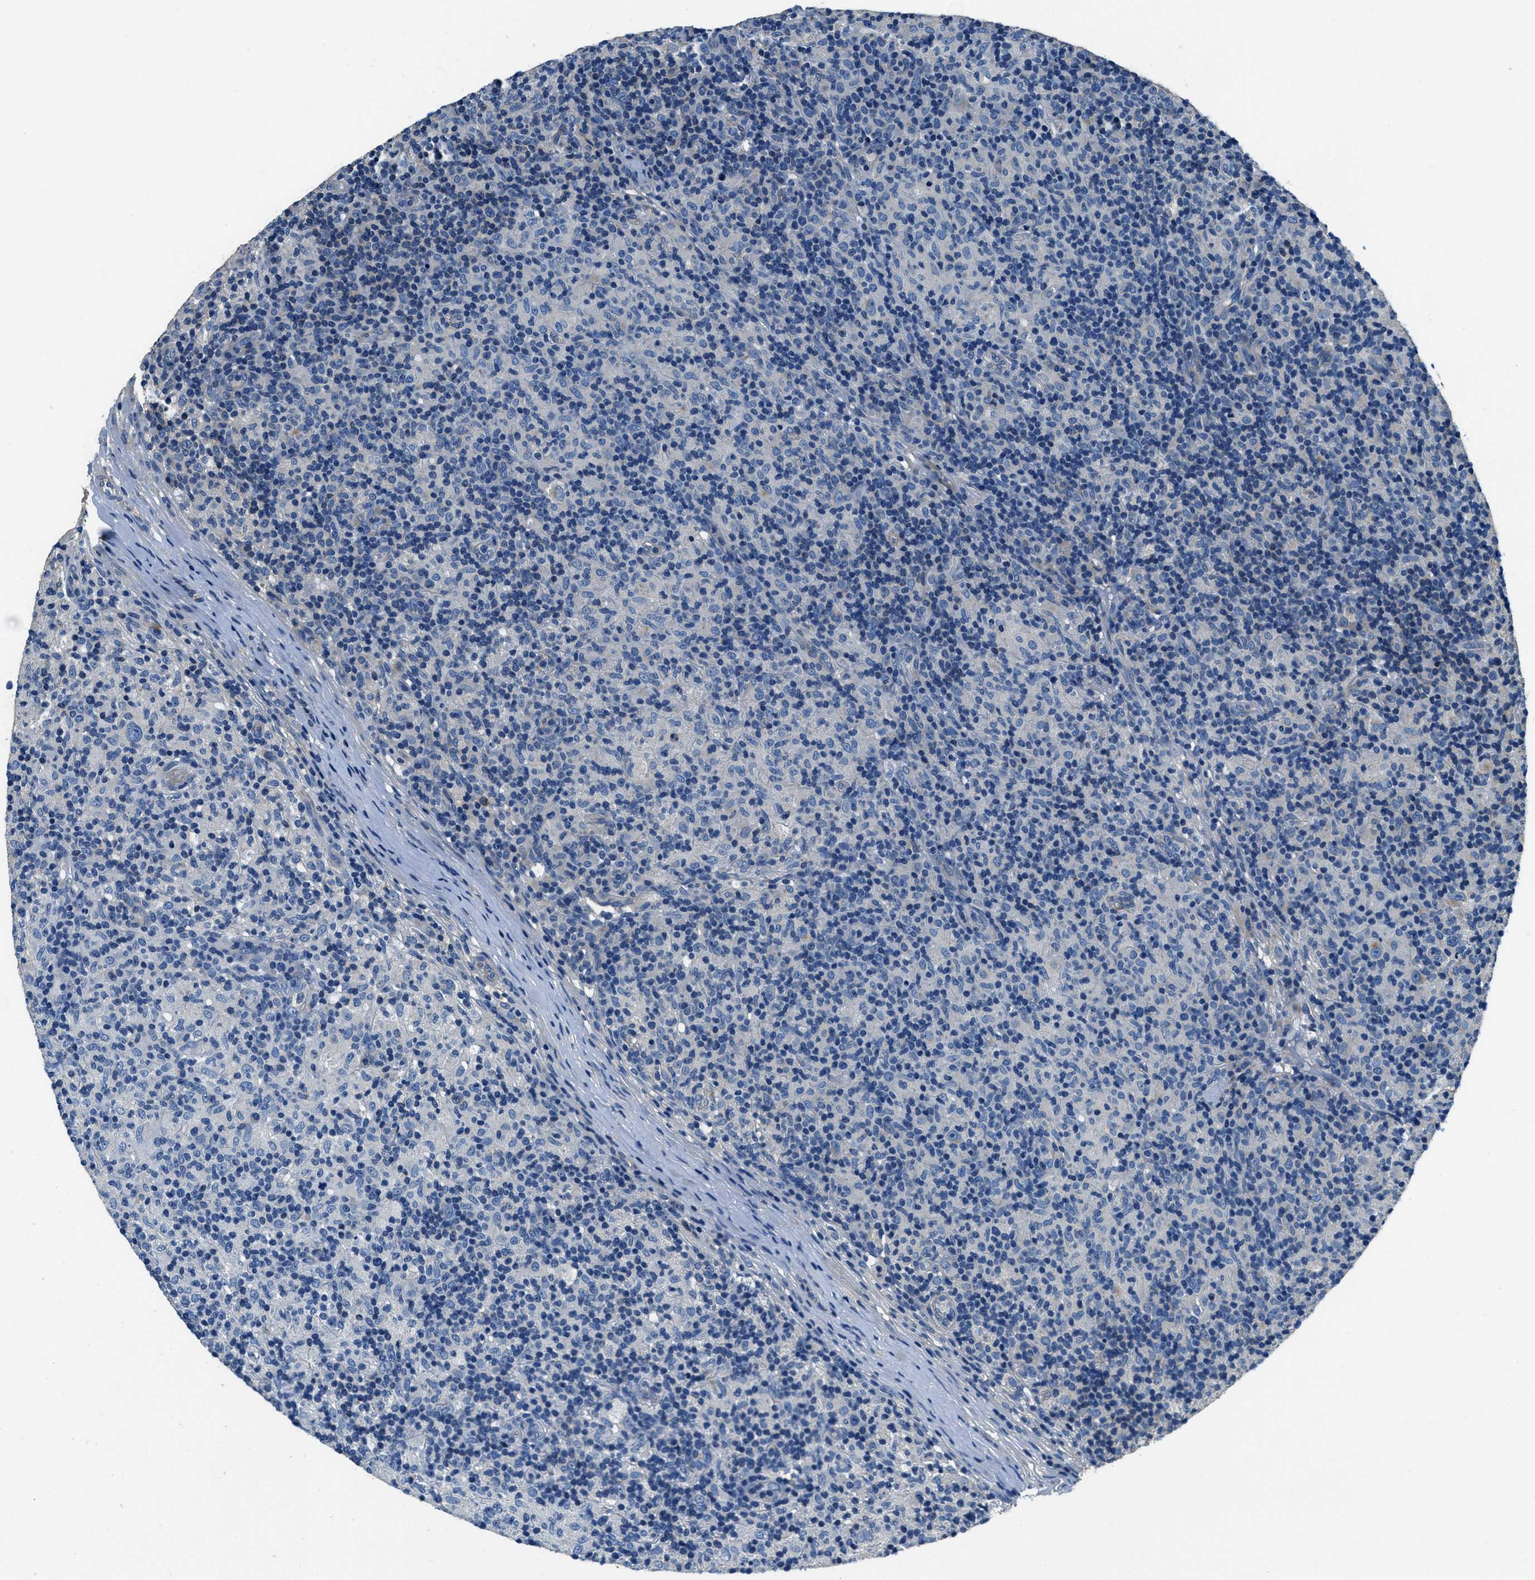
{"staining": {"intensity": "negative", "quantity": "none", "location": "none"}, "tissue": "lymphoma", "cell_type": "Tumor cells", "image_type": "cancer", "snomed": [{"axis": "morphology", "description": "Hodgkin's disease, NOS"}, {"axis": "topography", "description": "Lymph node"}], "caption": "High magnification brightfield microscopy of lymphoma stained with DAB (brown) and counterstained with hematoxylin (blue): tumor cells show no significant staining.", "gene": "TMEM186", "patient": {"sex": "male", "age": 70}}